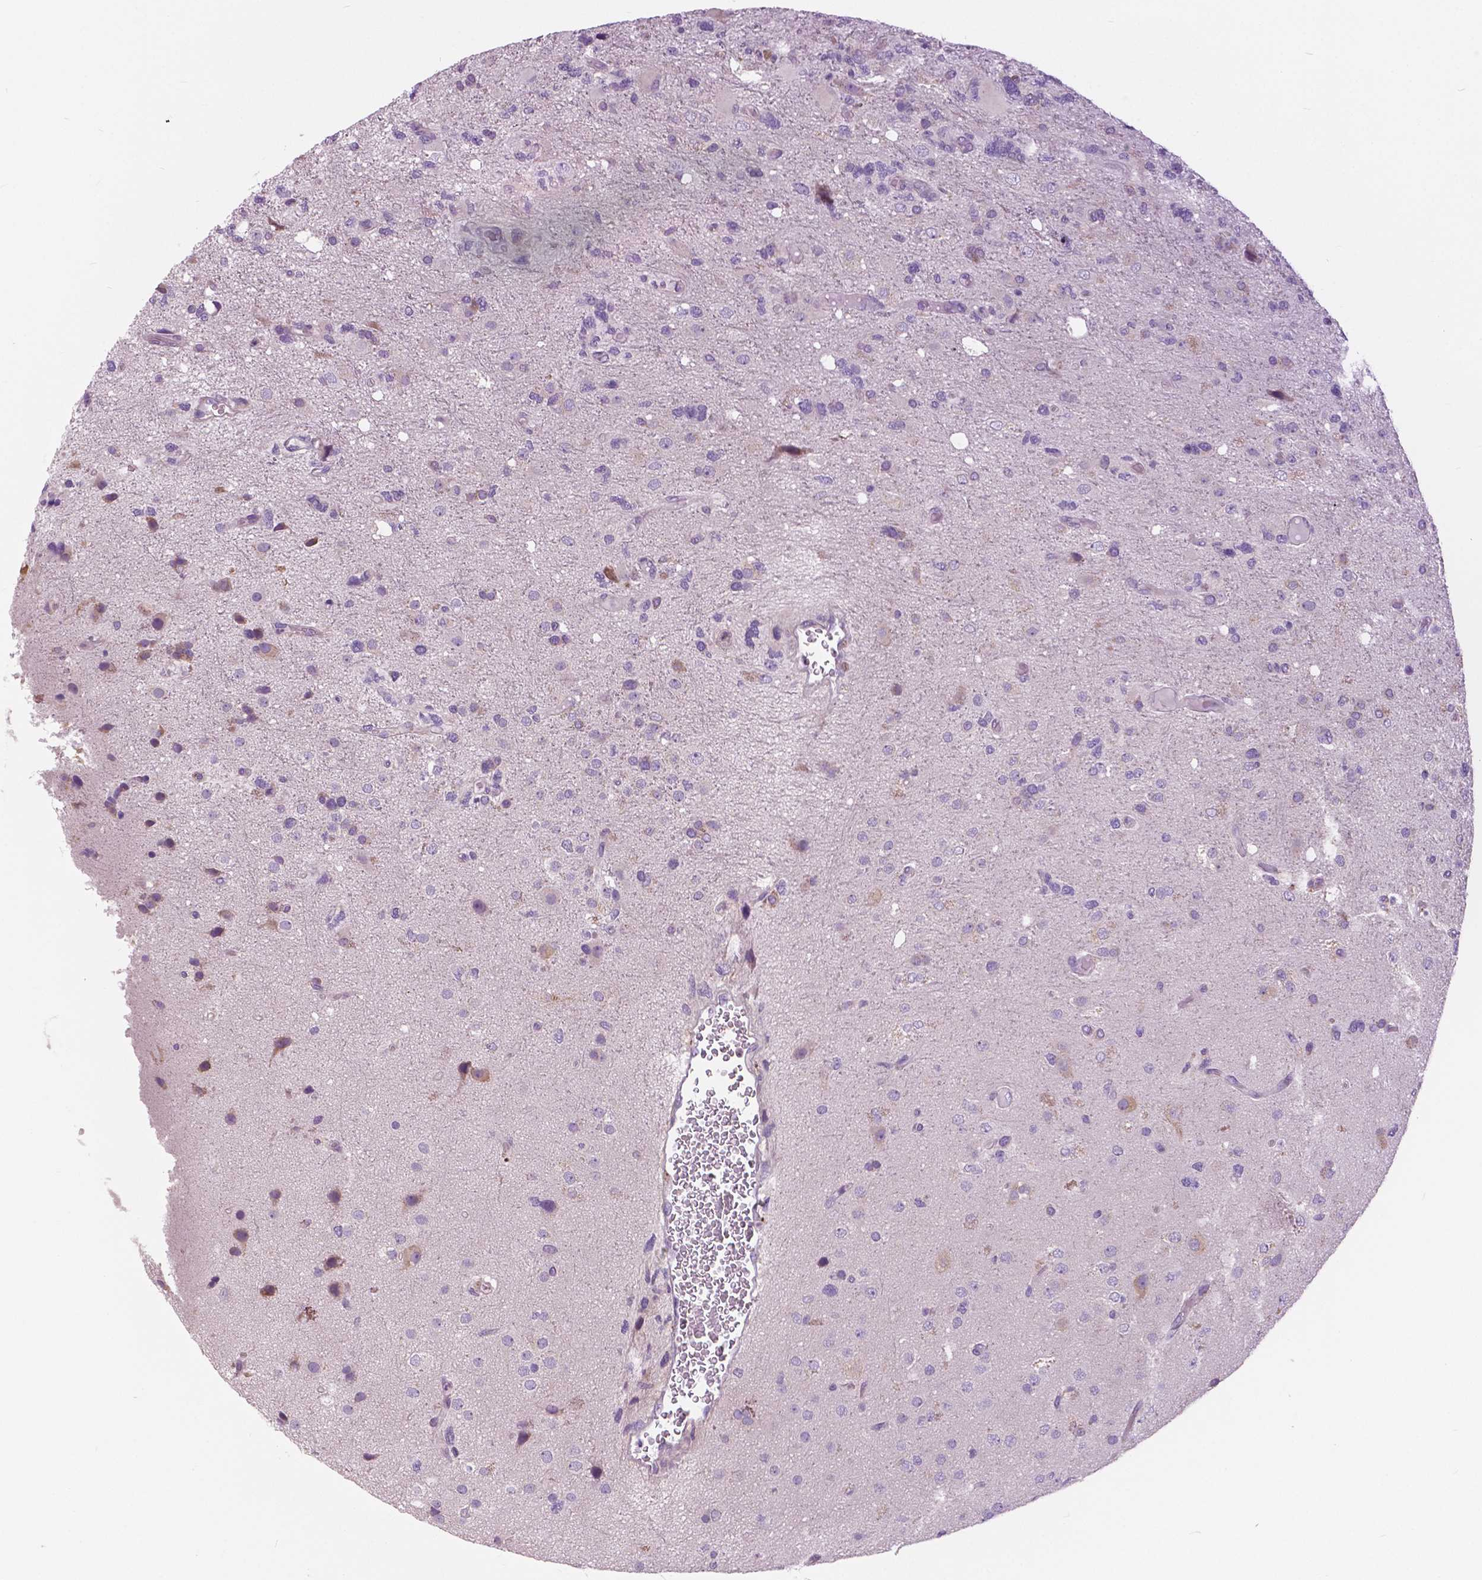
{"staining": {"intensity": "negative", "quantity": "none", "location": "none"}, "tissue": "glioma", "cell_type": "Tumor cells", "image_type": "cancer", "snomed": [{"axis": "morphology", "description": "Glioma, malignant, High grade"}, {"axis": "topography", "description": "Brain"}], "caption": "Human malignant glioma (high-grade) stained for a protein using IHC displays no positivity in tumor cells.", "gene": "SERPINI1", "patient": {"sex": "female", "age": 71}}